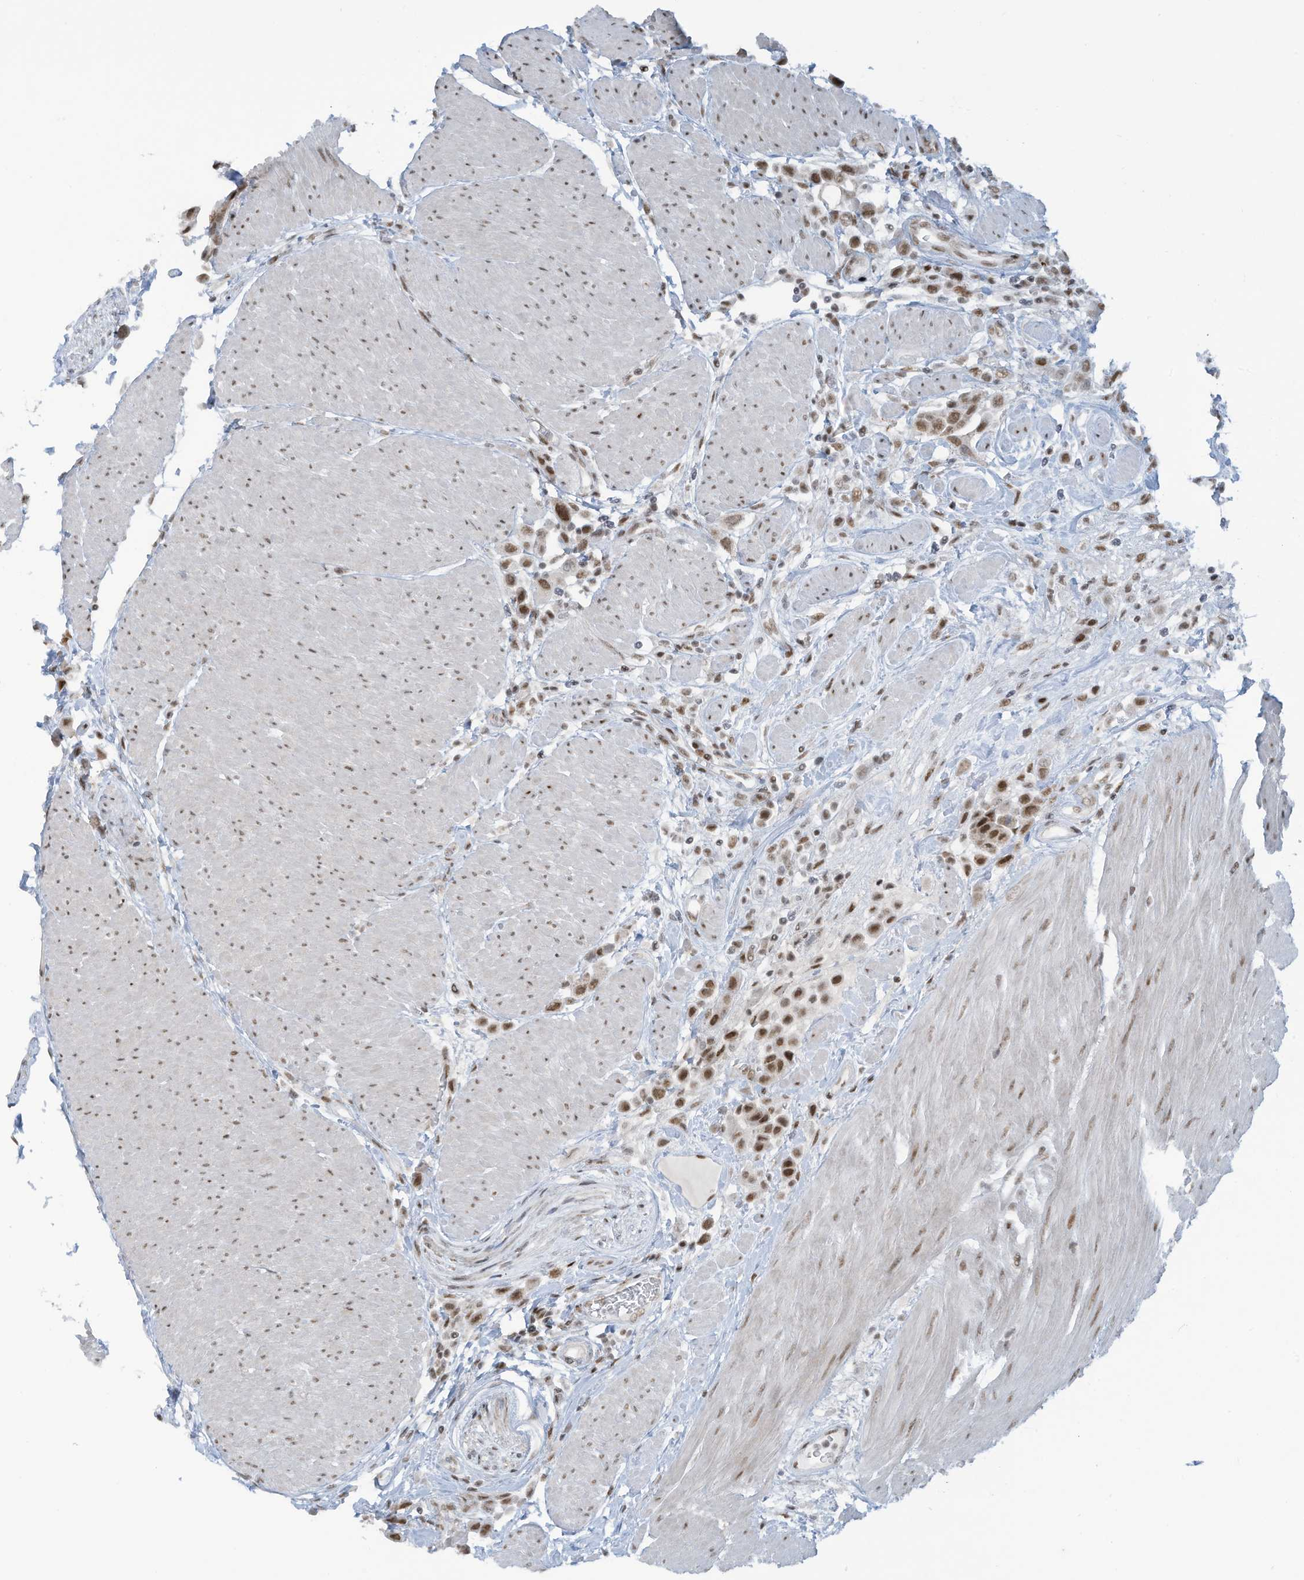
{"staining": {"intensity": "moderate", "quantity": ">75%", "location": "nuclear"}, "tissue": "urothelial cancer", "cell_type": "Tumor cells", "image_type": "cancer", "snomed": [{"axis": "morphology", "description": "Urothelial carcinoma, High grade"}, {"axis": "topography", "description": "Urinary bladder"}], "caption": "Immunohistochemistry (IHC) histopathology image of urothelial cancer stained for a protein (brown), which shows medium levels of moderate nuclear positivity in approximately >75% of tumor cells.", "gene": "ECT2L", "patient": {"sex": "male", "age": 50}}